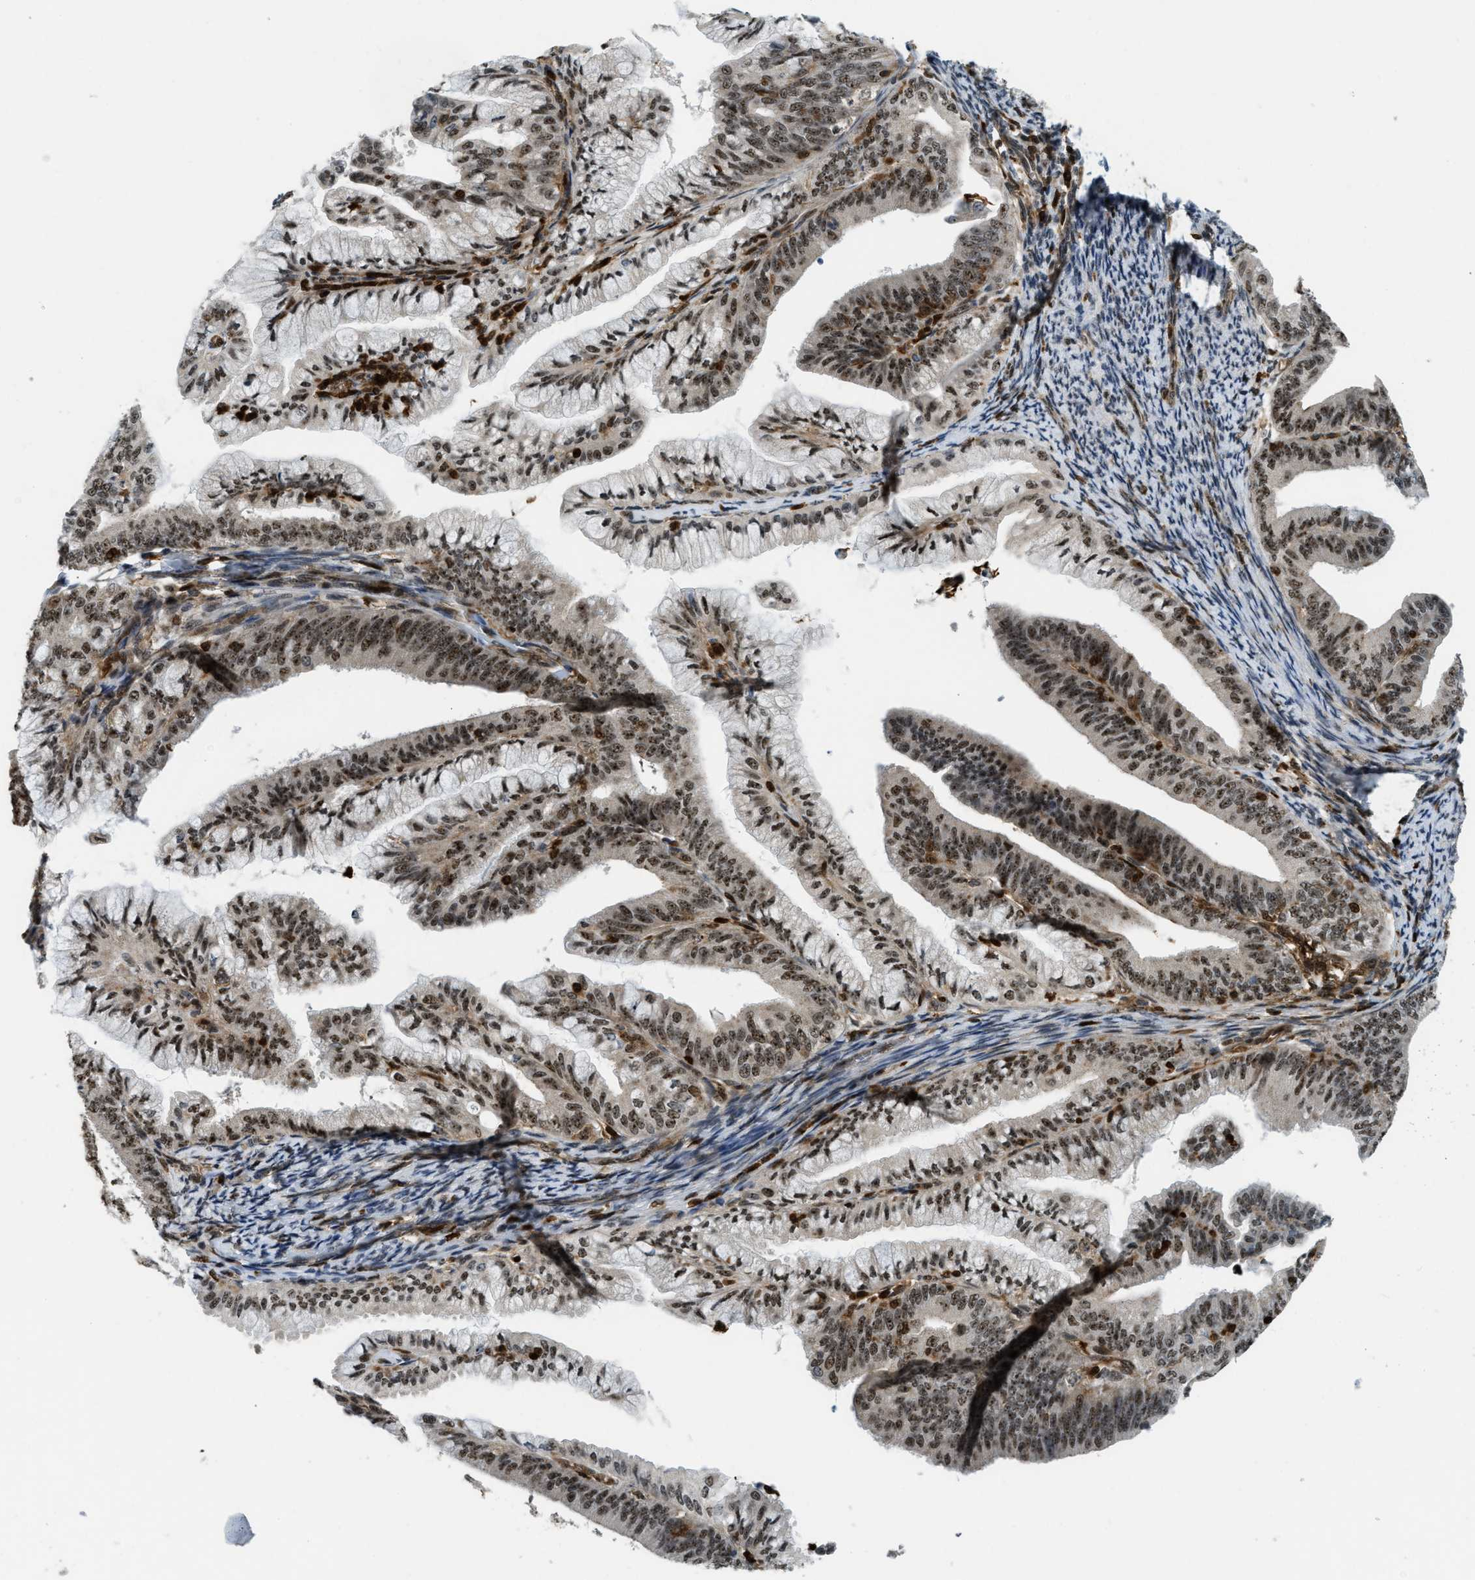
{"staining": {"intensity": "moderate", "quantity": ">75%", "location": "nuclear"}, "tissue": "endometrial cancer", "cell_type": "Tumor cells", "image_type": "cancer", "snomed": [{"axis": "morphology", "description": "Adenocarcinoma, NOS"}, {"axis": "topography", "description": "Endometrium"}], "caption": "Tumor cells display medium levels of moderate nuclear staining in about >75% of cells in endometrial cancer.", "gene": "E2F1", "patient": {"sex": "female", "age": 63}}